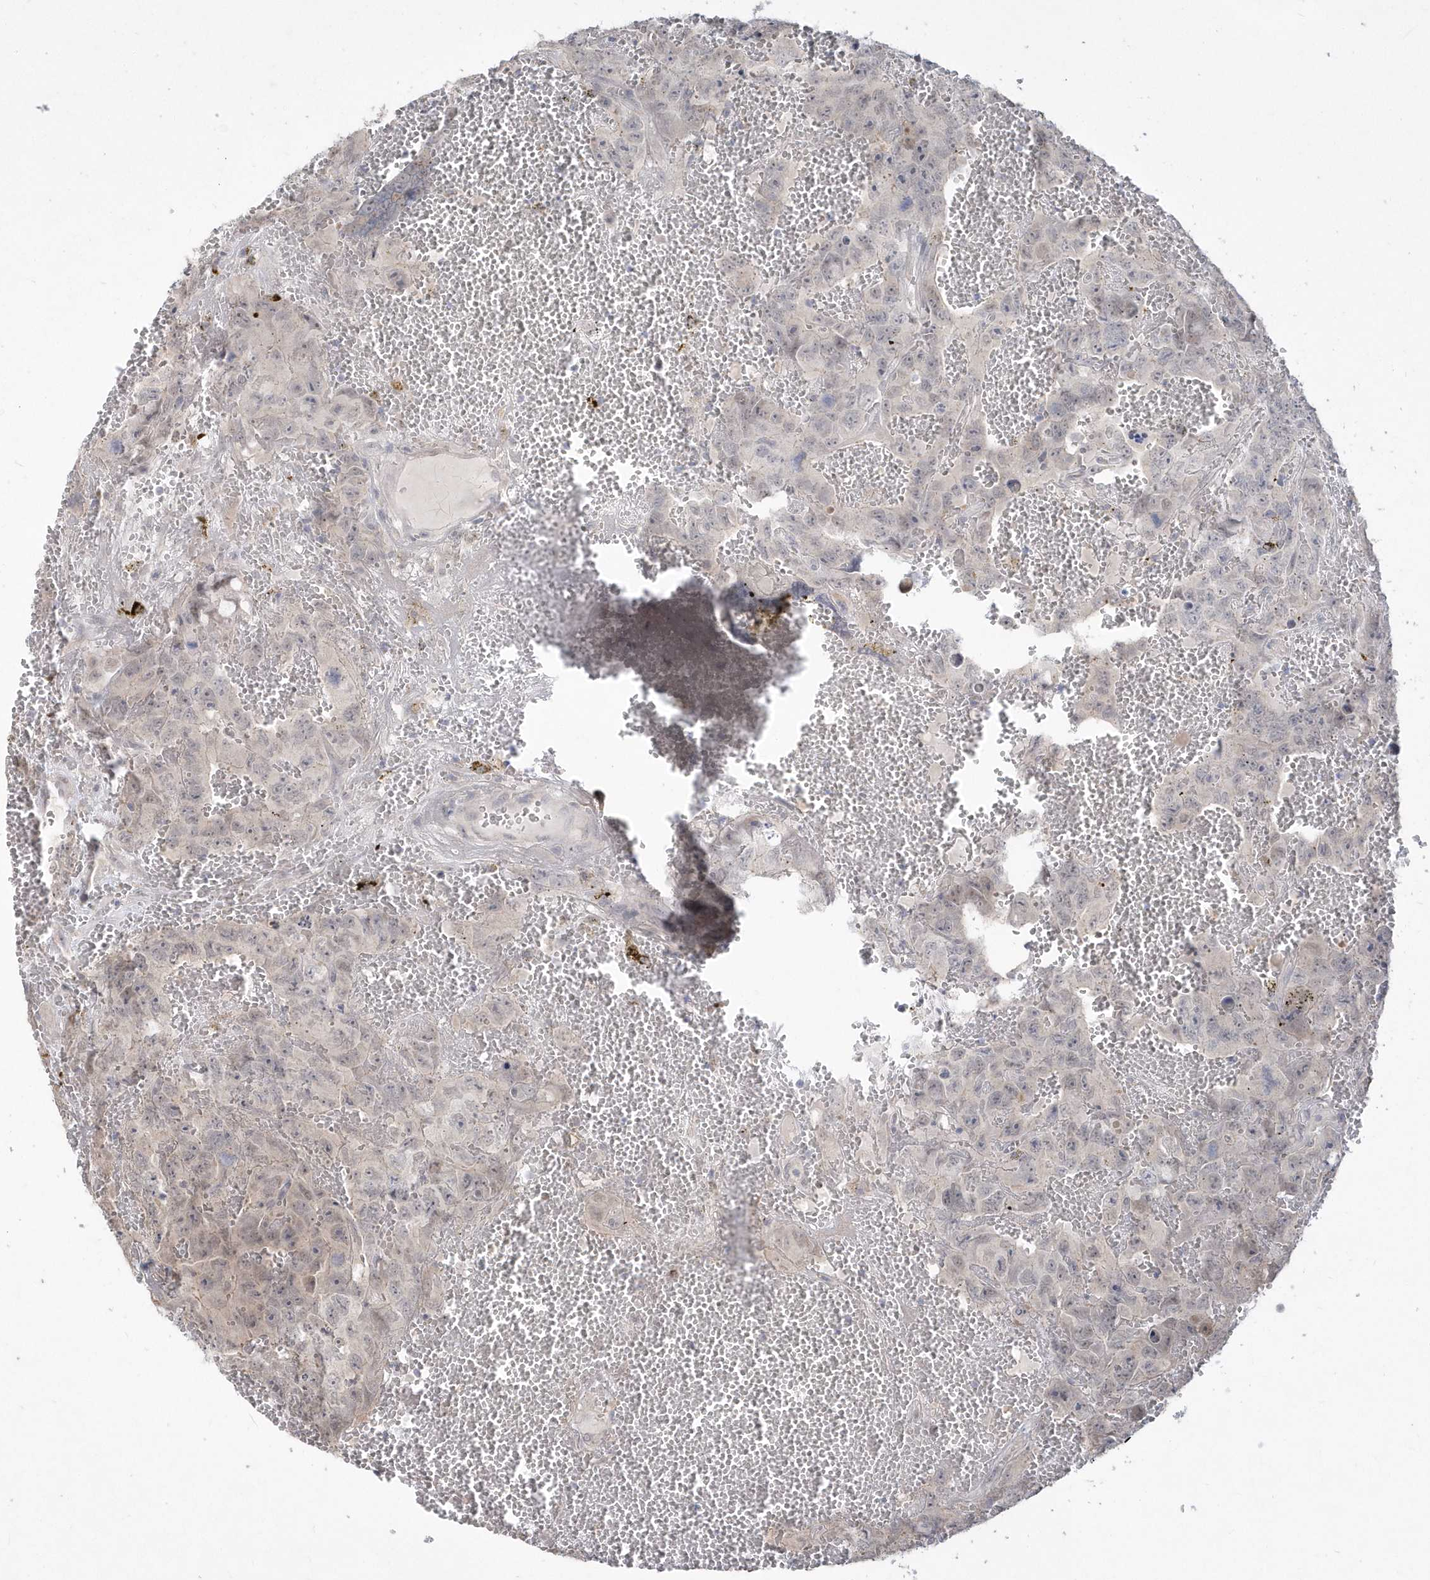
{"staining": {"intensity": "negative", "quantity": "none", "location": "none"}, "tissue": "testis cancer", "cell_type": "Tumor cells", "image_type": "cancer", "snomed": [{"axis": "morphology", "description": "Carcinoma, Embryonal, NOS"}, {"axis": "topography", "description": "Testis"}], "caption": "Protein analysis of testis embryonal carcinoma reveals no significant expression in tumor cells.", "gene": "TSPEAR", "patient": {"sex": "male", "age": 45}}